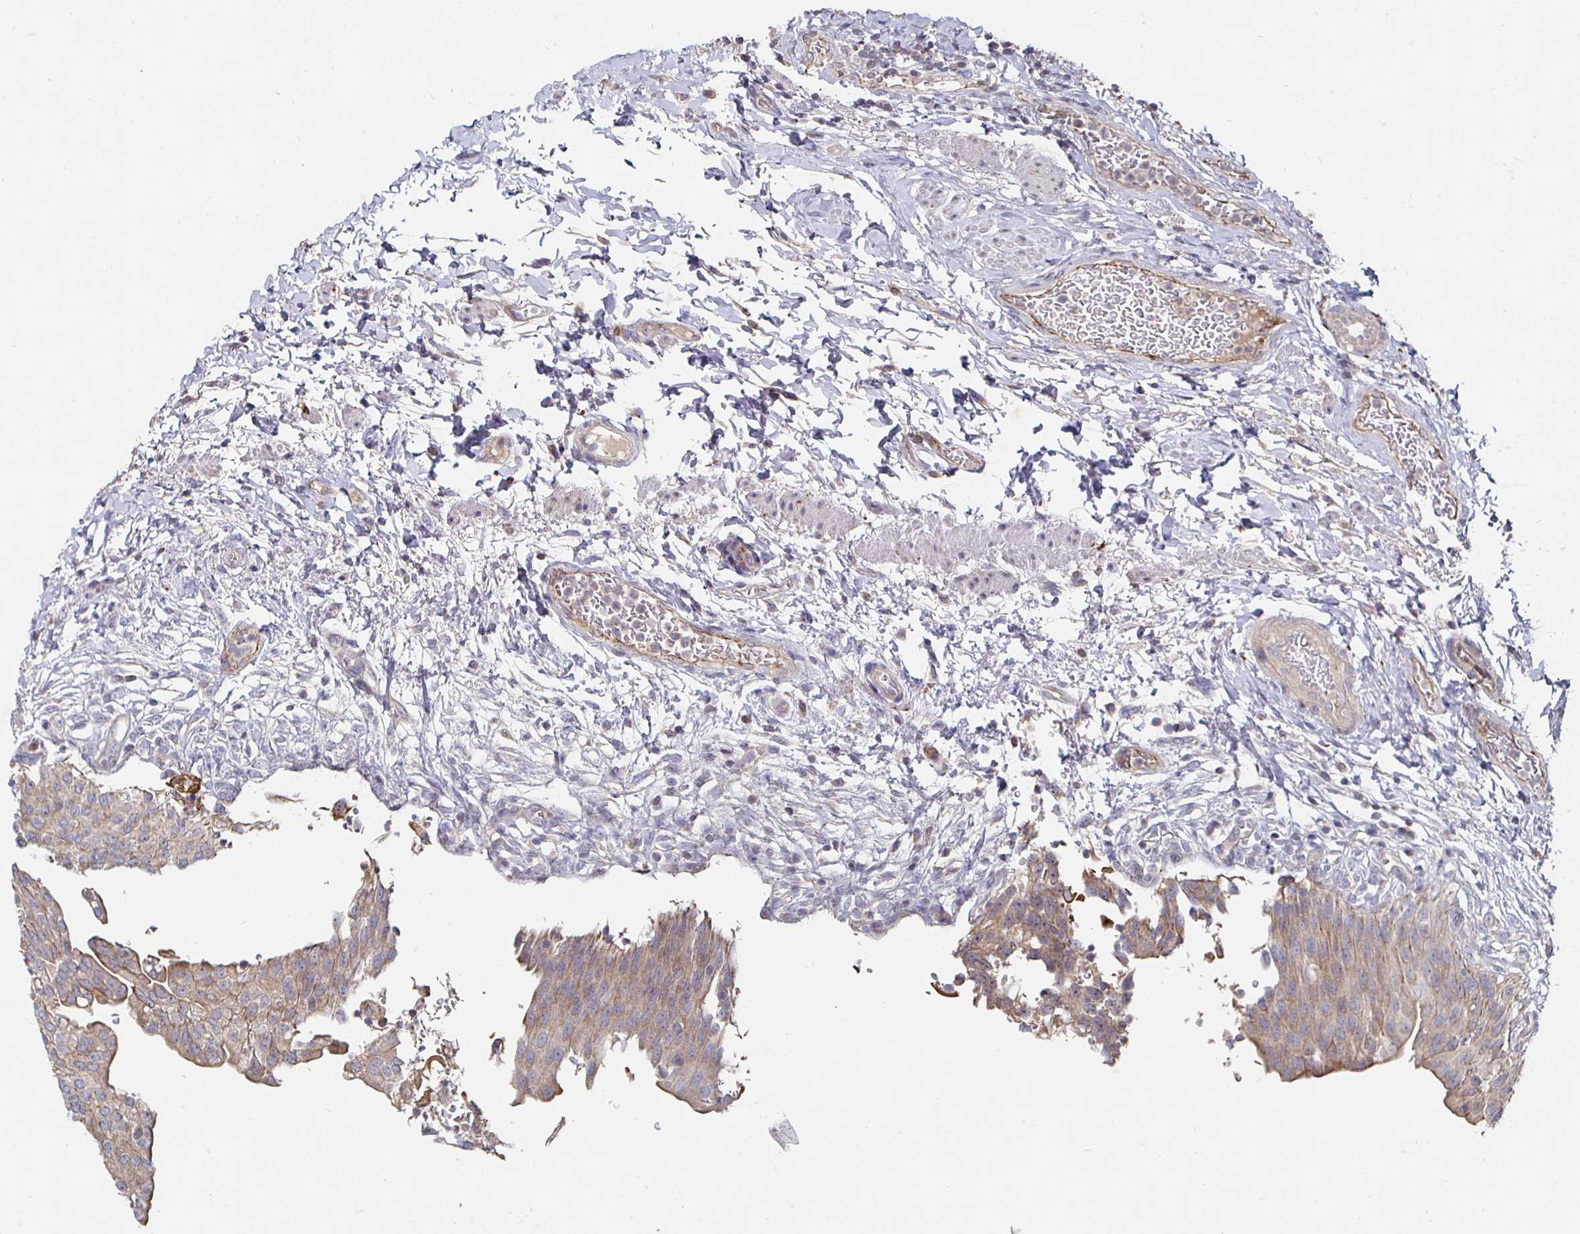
{"staining": {"intensity": "moderate", "quantity": ">75%", "location": "cytoplasmic/membranous"}, "tissue": "urinary bladder", "cell_type": "Urothelial cells", "image_type": "normal", "snomed": [{"axis": "morphology", "description": "Normal tissue, NOS"}, {"axis": "topography", "description": "Urinary bladder"}, {"axis": "topography", "description": "Peripheral nerve tissue"}], "caption": "A photomicrograph showing moderate cytoplasmic/membranous expression in about >75% of urothelial cells in benign urinary bladder, as visualized by brown immunohistochemical staining.", "gene": "NRSN1", "patient": {"sex": "female", "age": 60}}